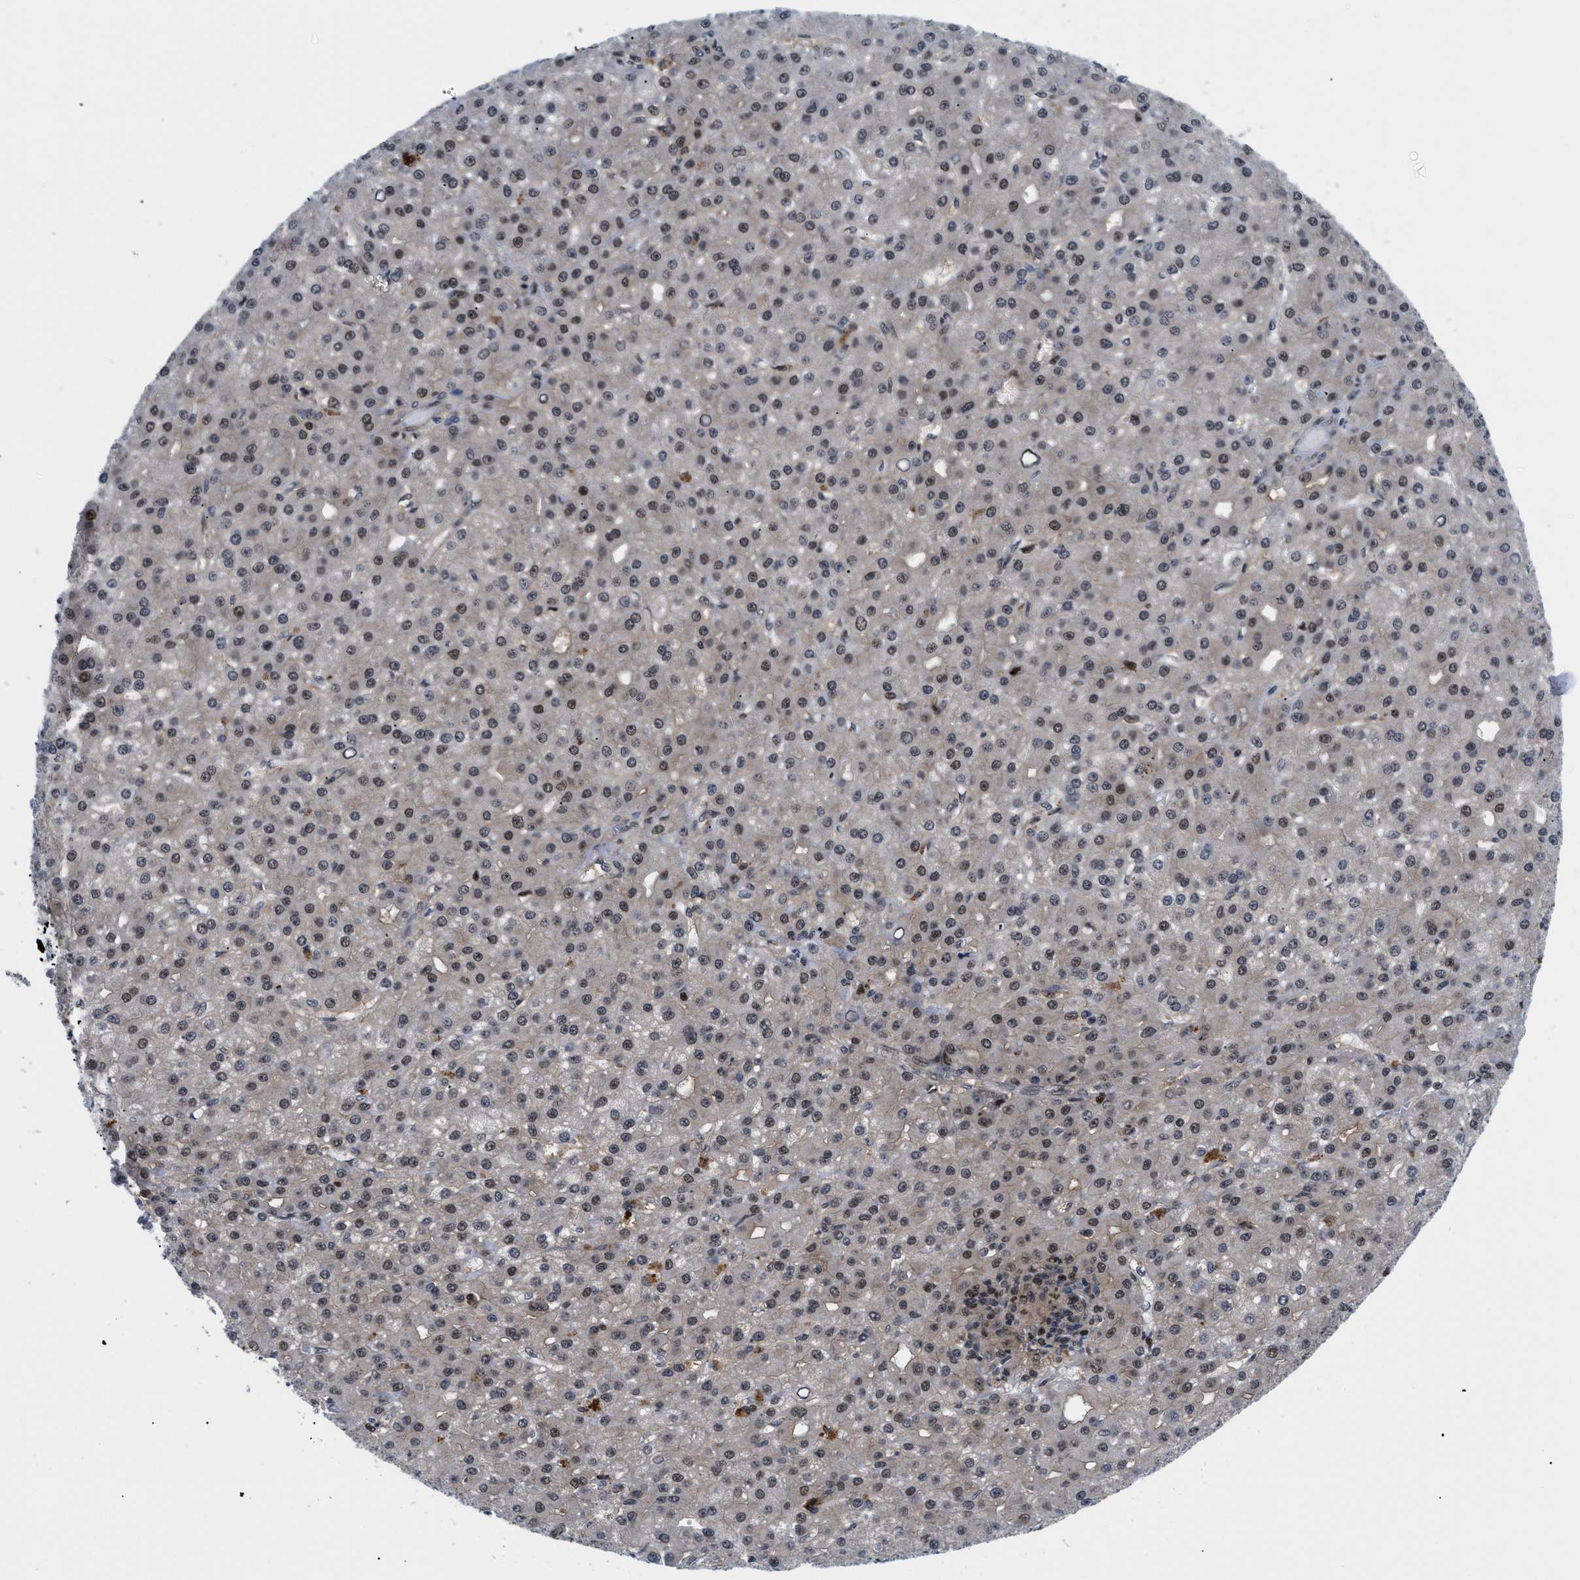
{"staining": {"intensity": "moderate", "quantity": ">75%", "location": "cytoplasmic/membranous,nuclear"}, "tissue": "liver cancer", "cell_type": "Tumor cells", "image_type": "cancer", "snomed": [{"axis": "morphology", "description": "Carcinoma, Hepatocellular, NOS"}, {"axis": "topography", "description": "Liver"}], "caption": "About >75% of tumor cells in human liver cancer (hepatocellular carcinoma) display moderate cytoplasmic/membranous and nuclear protein staining as visualized by brown immunohistochemical staining.", "gene": "SLC29A2", "patient": {"sex": "male", "age": 67}}